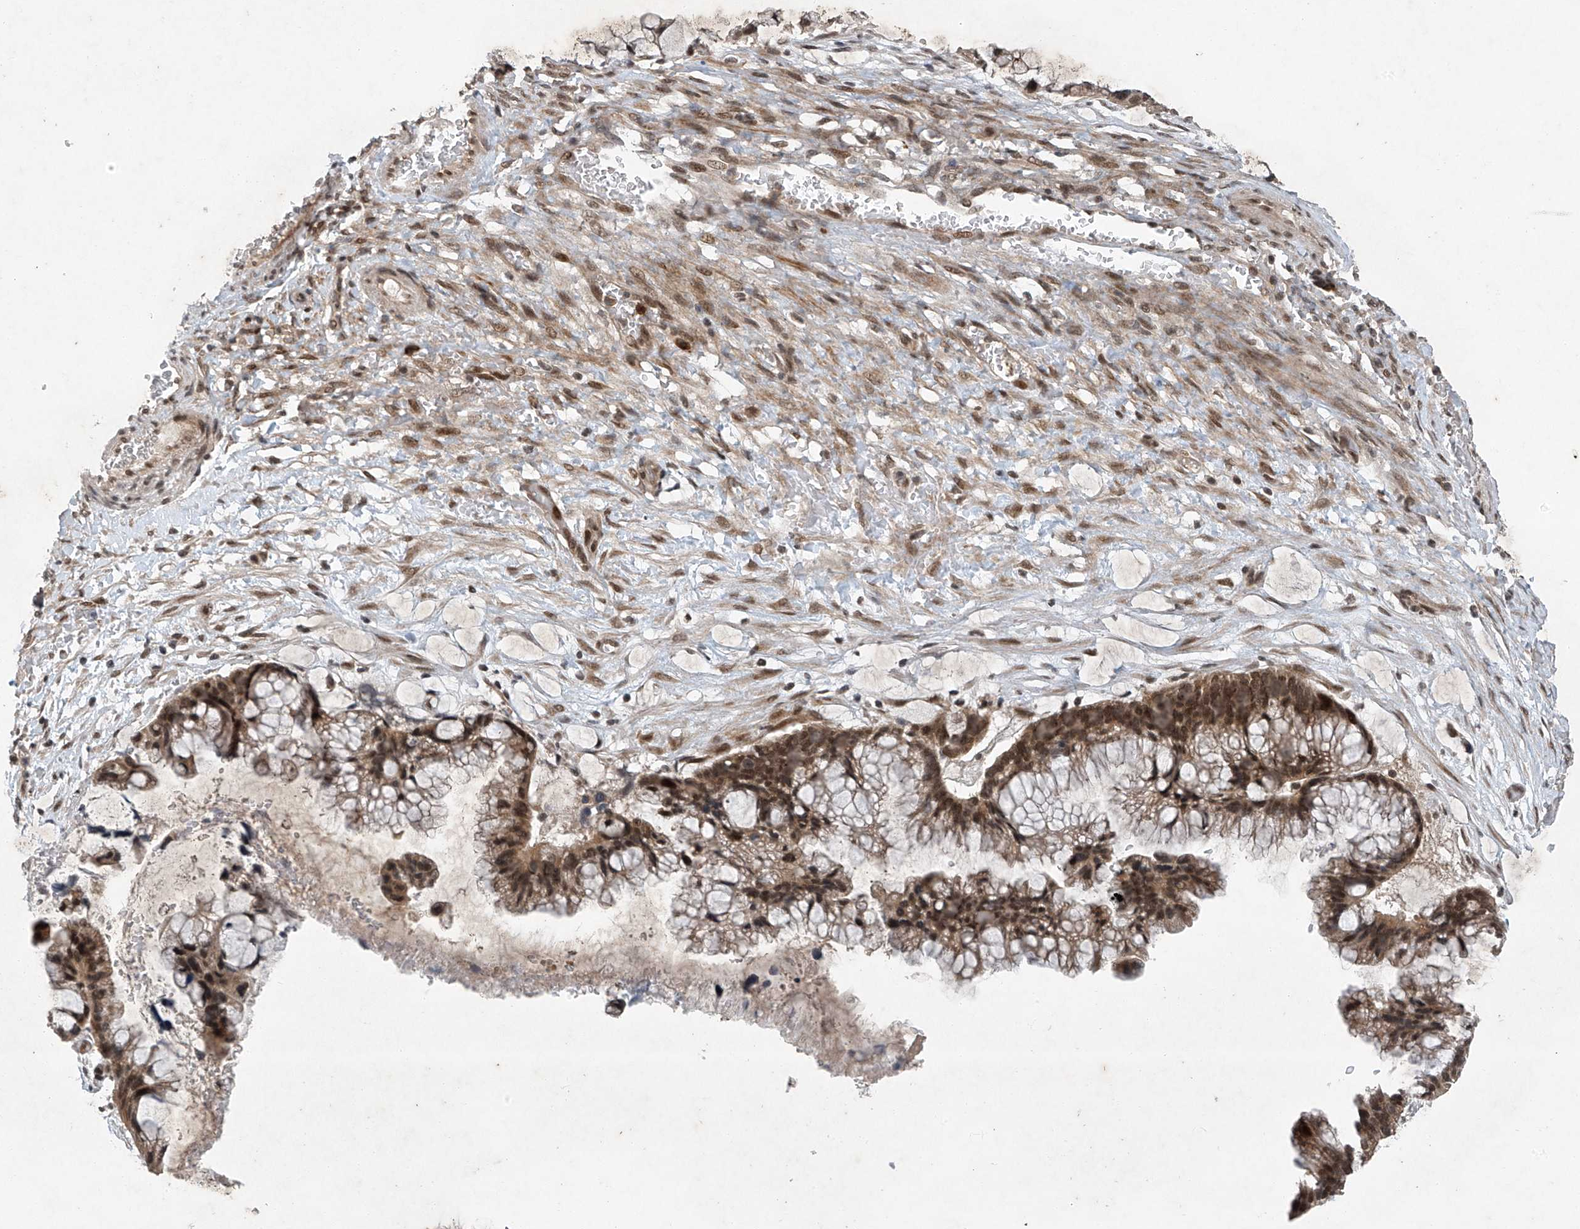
{"staining": {"intensity": "moderate", "quantity": ">75%", "location": "nuclear"}, "tissue": "ovarian cancer", "cell_type": "Tumor cells", "image_type": "cancer", "snomed": [{"axis": "morphology", "description": "Cystadenocarcinoma, mucinous, NOS"}, {"axis": "topography", "description": "Ovary"}], "caption": "Protein expression analysis of human ovarian mucinous cystadenocarcinoma reveals moderate nuclear positivity in approximately >75% of tumor cells. Ihc stains the protein in brown and the nuclei are stained blue.", "gene": "TAF8", "patient": {"sex": "female", "age": 37}}